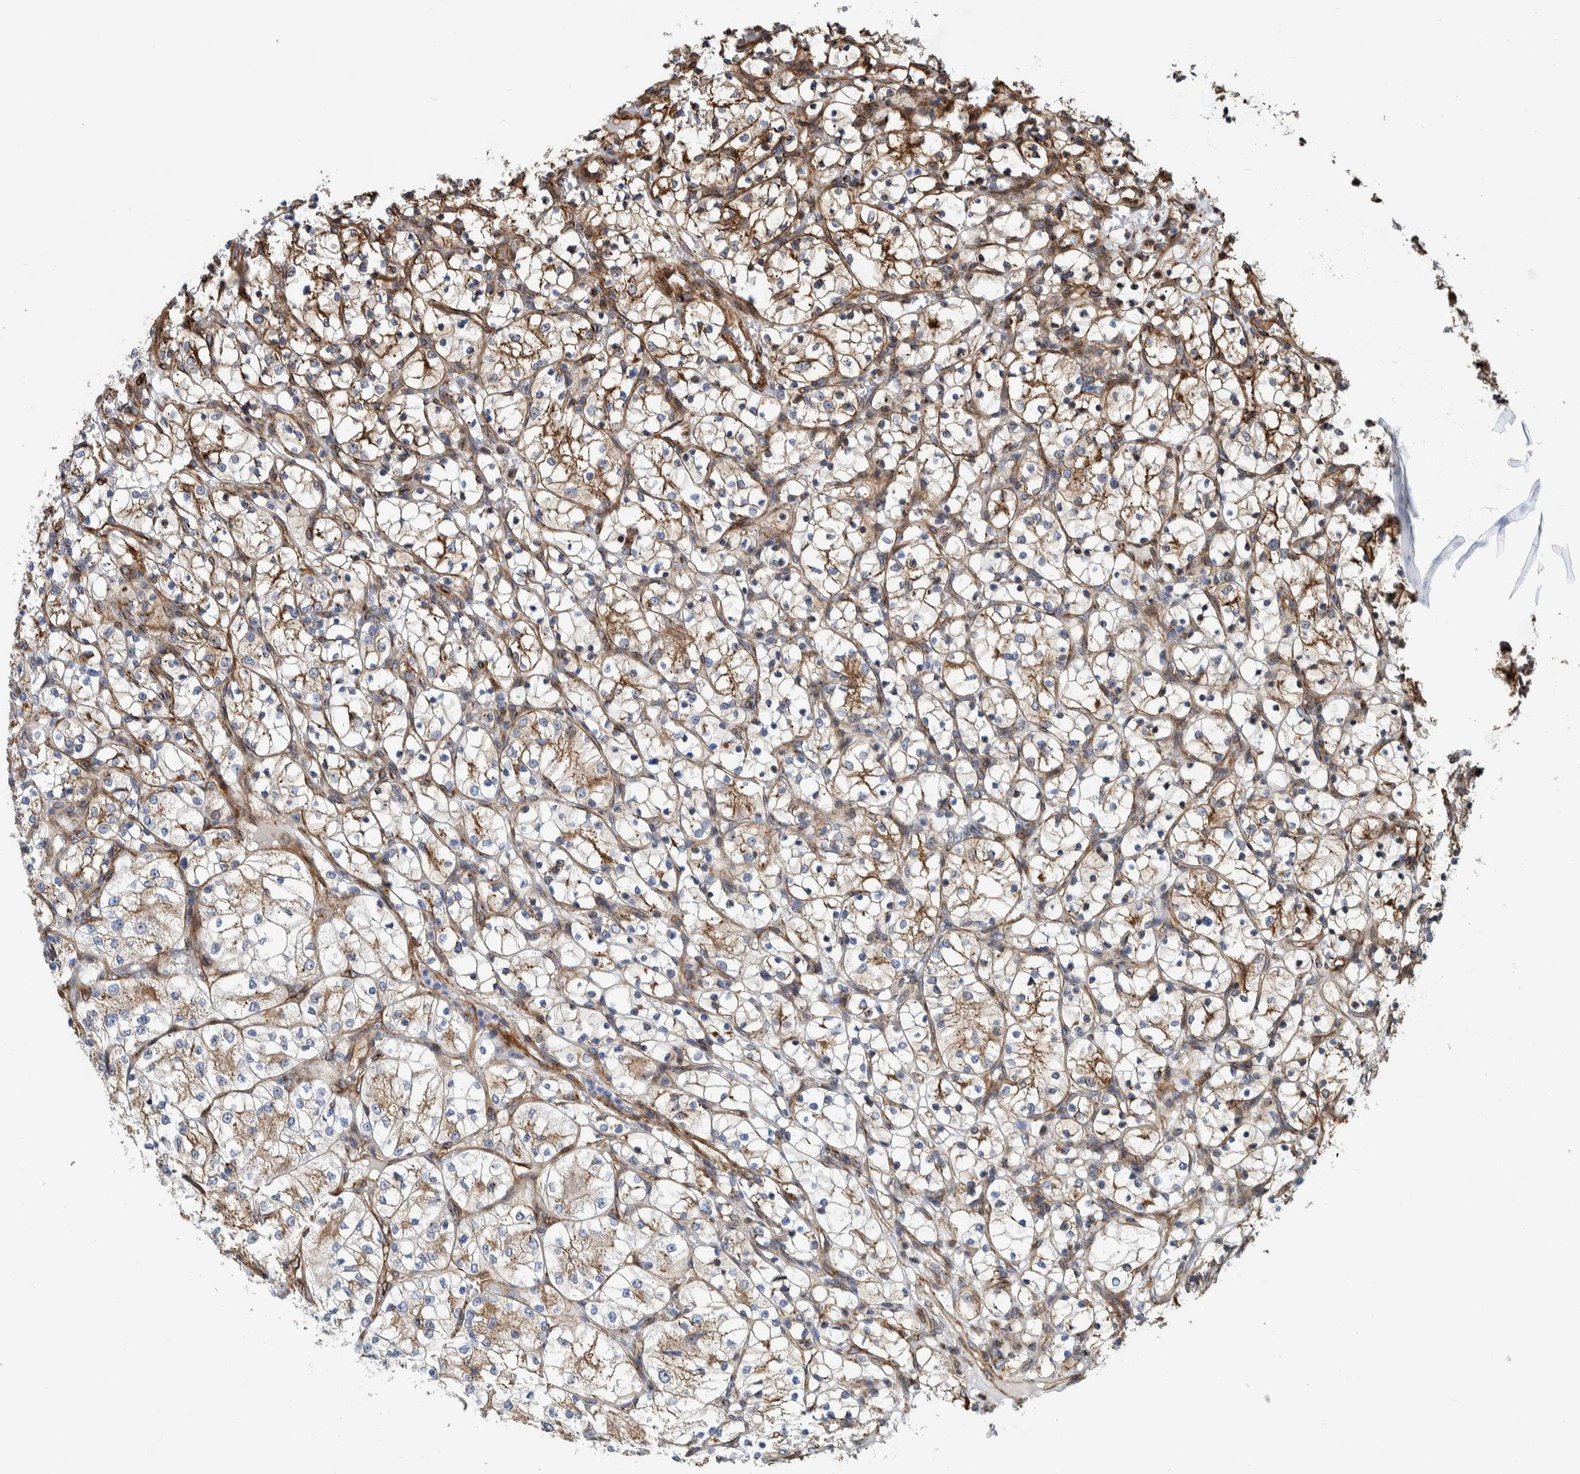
{"staining": {"intensity": "moderate", "quantity": "25%-75%", "location": "cytoplasmic/membranous"}, "tissue": "renal cancer", "cell_type": "Tumor cells", "image_type": "cancer", "snomed": [{"axis": "morphology", "description": "Adenocarcinoma, NOS"}, {"axis": "topography", "description": "Kidney"}], "caption": "Immunohistochemical staining of adenocarcinoma (renal) exhibits medium levels of moderate cytoplasmic/membranous protein staining in about 25%-75% of tumor cells.", "gene": "CCDC57", "patient": {"sex": "female", "age": 69}}